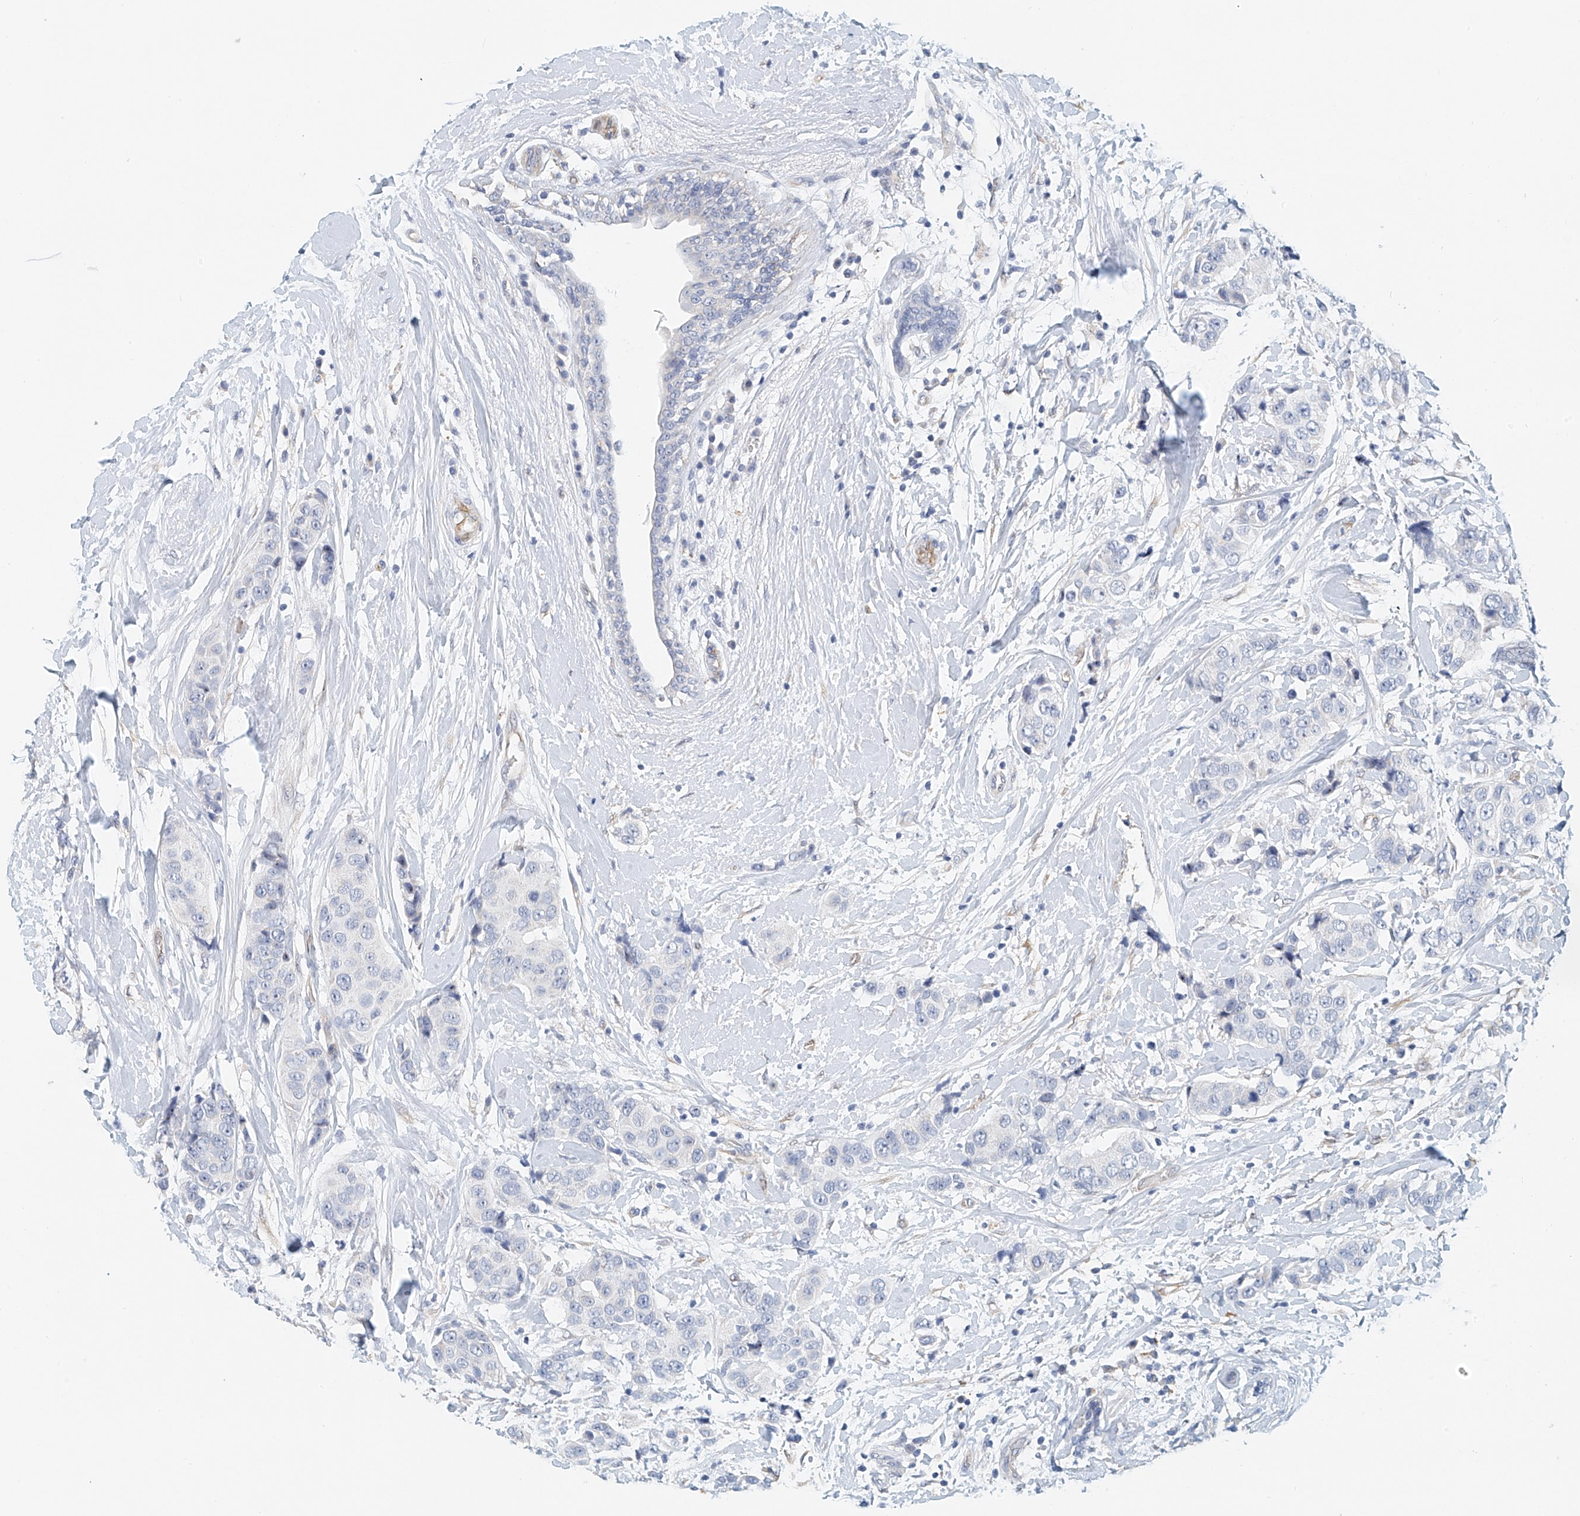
{"staining": {"intensity": "negative", "quantity": "none", "location": "none"}, "tissue": "breast cancer", "cell_type": "Tumor cells", "image_type": "cancer", "snomed": [{"axis": "morphology", "description": "Normal tissue, NOS"}, {"axis": "morphology", "description": "Duct carcinoma"}, {"axis": "topography", "description": "Breast"}], "caption": "A micrograph of breast cancer (invasive ductal carcinoma) stained for a protein displays no brown staining in tumor cells.", "gene": "ARHGAP28", "patient": {"sex": "female", "age": 39}}